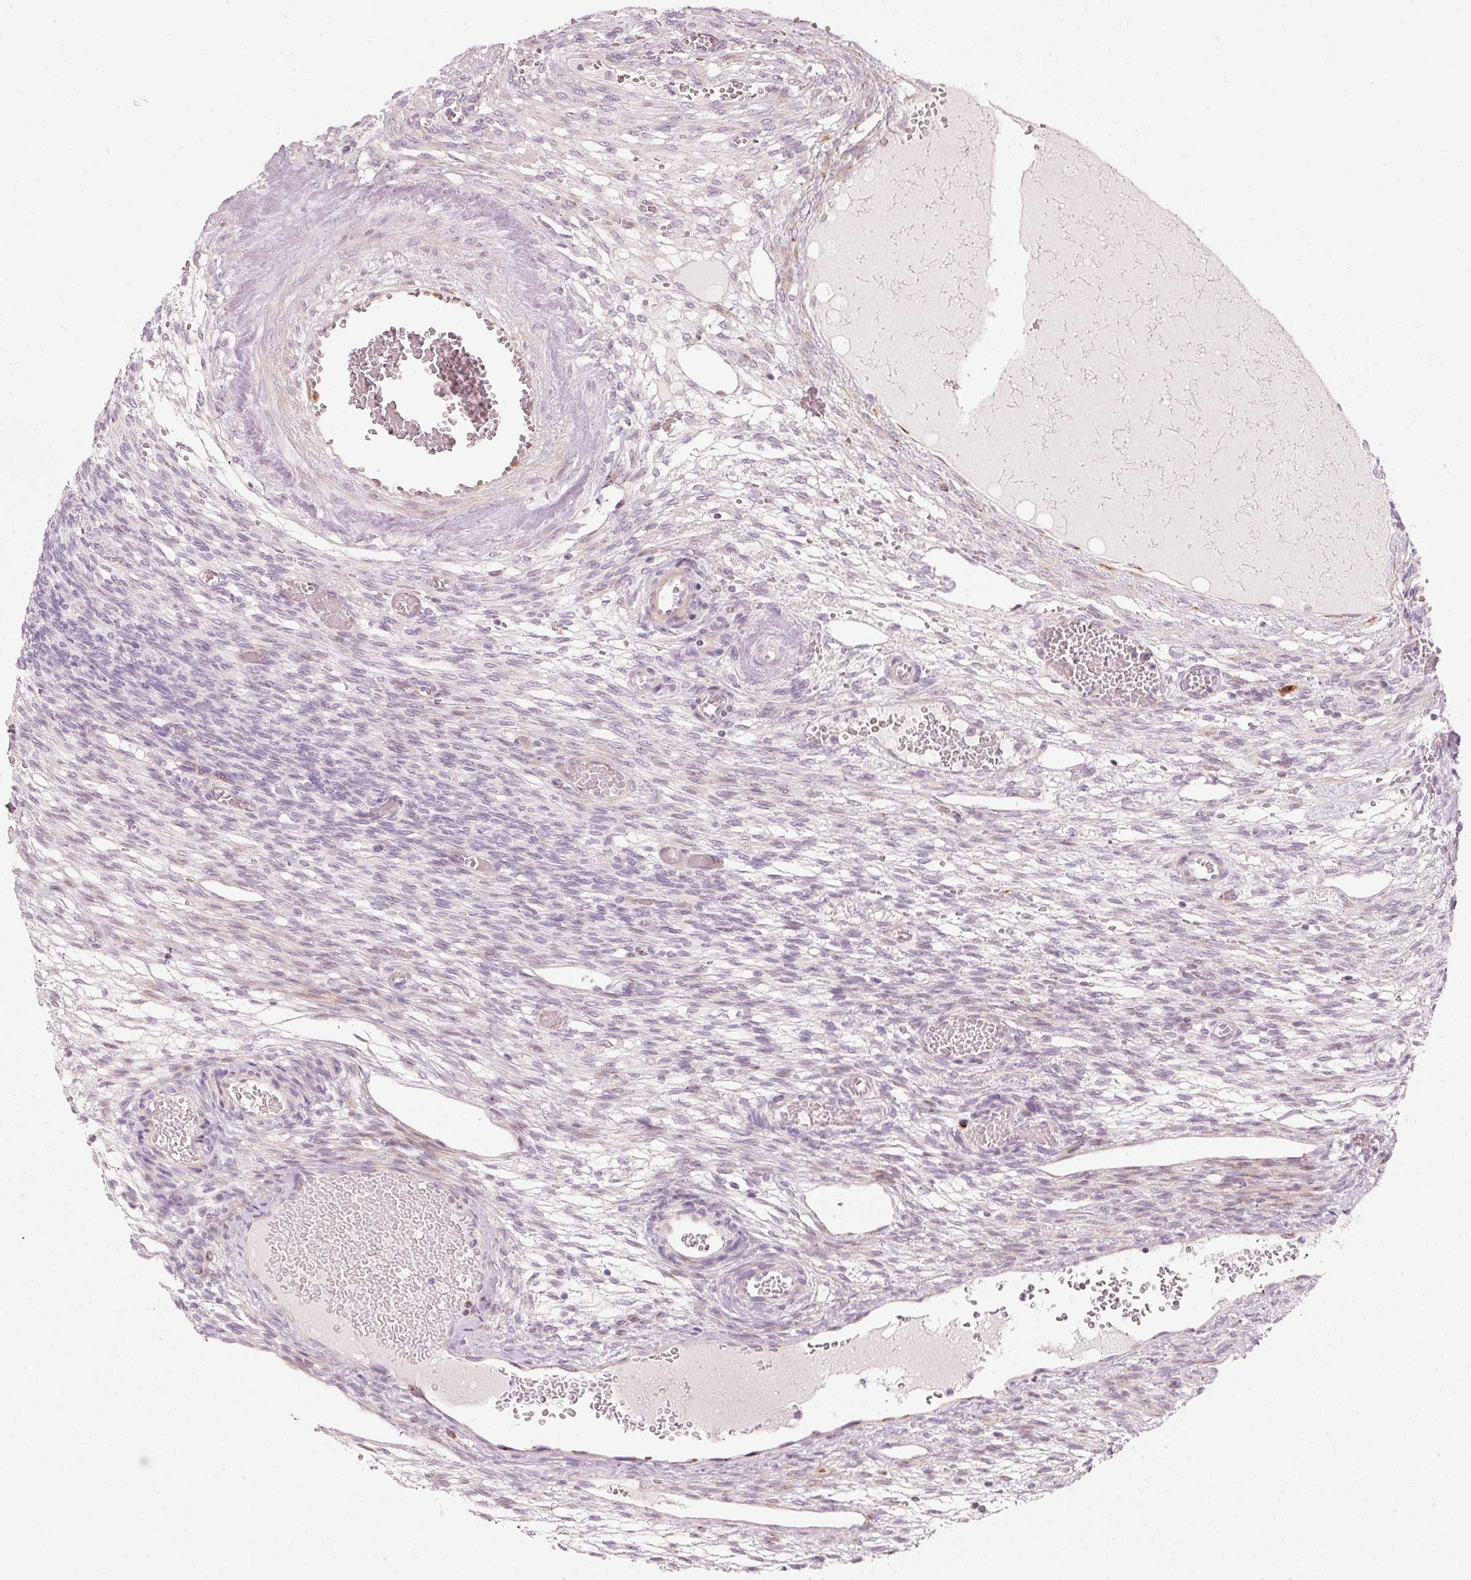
{"staining": {"intensity": "weak", "quantity": "25%-75%", "location": "cytoplasmic/membranous"}, "tissue": "ovary", "cell_type": "Follicle cells", "image_type": "normal", "snomed": [{"axis": "morphology", "description": "Normal tissue, NOS"}, {"axis": "topography", "description": "Ovary"}], "caption": "Protein staining displays weak cytoplasmic/membranous expression in about 25%-75% of follicle cells in normal ovary.", "gene": "SLC20A1", "patient": {"sex": "female", "age": 67}}